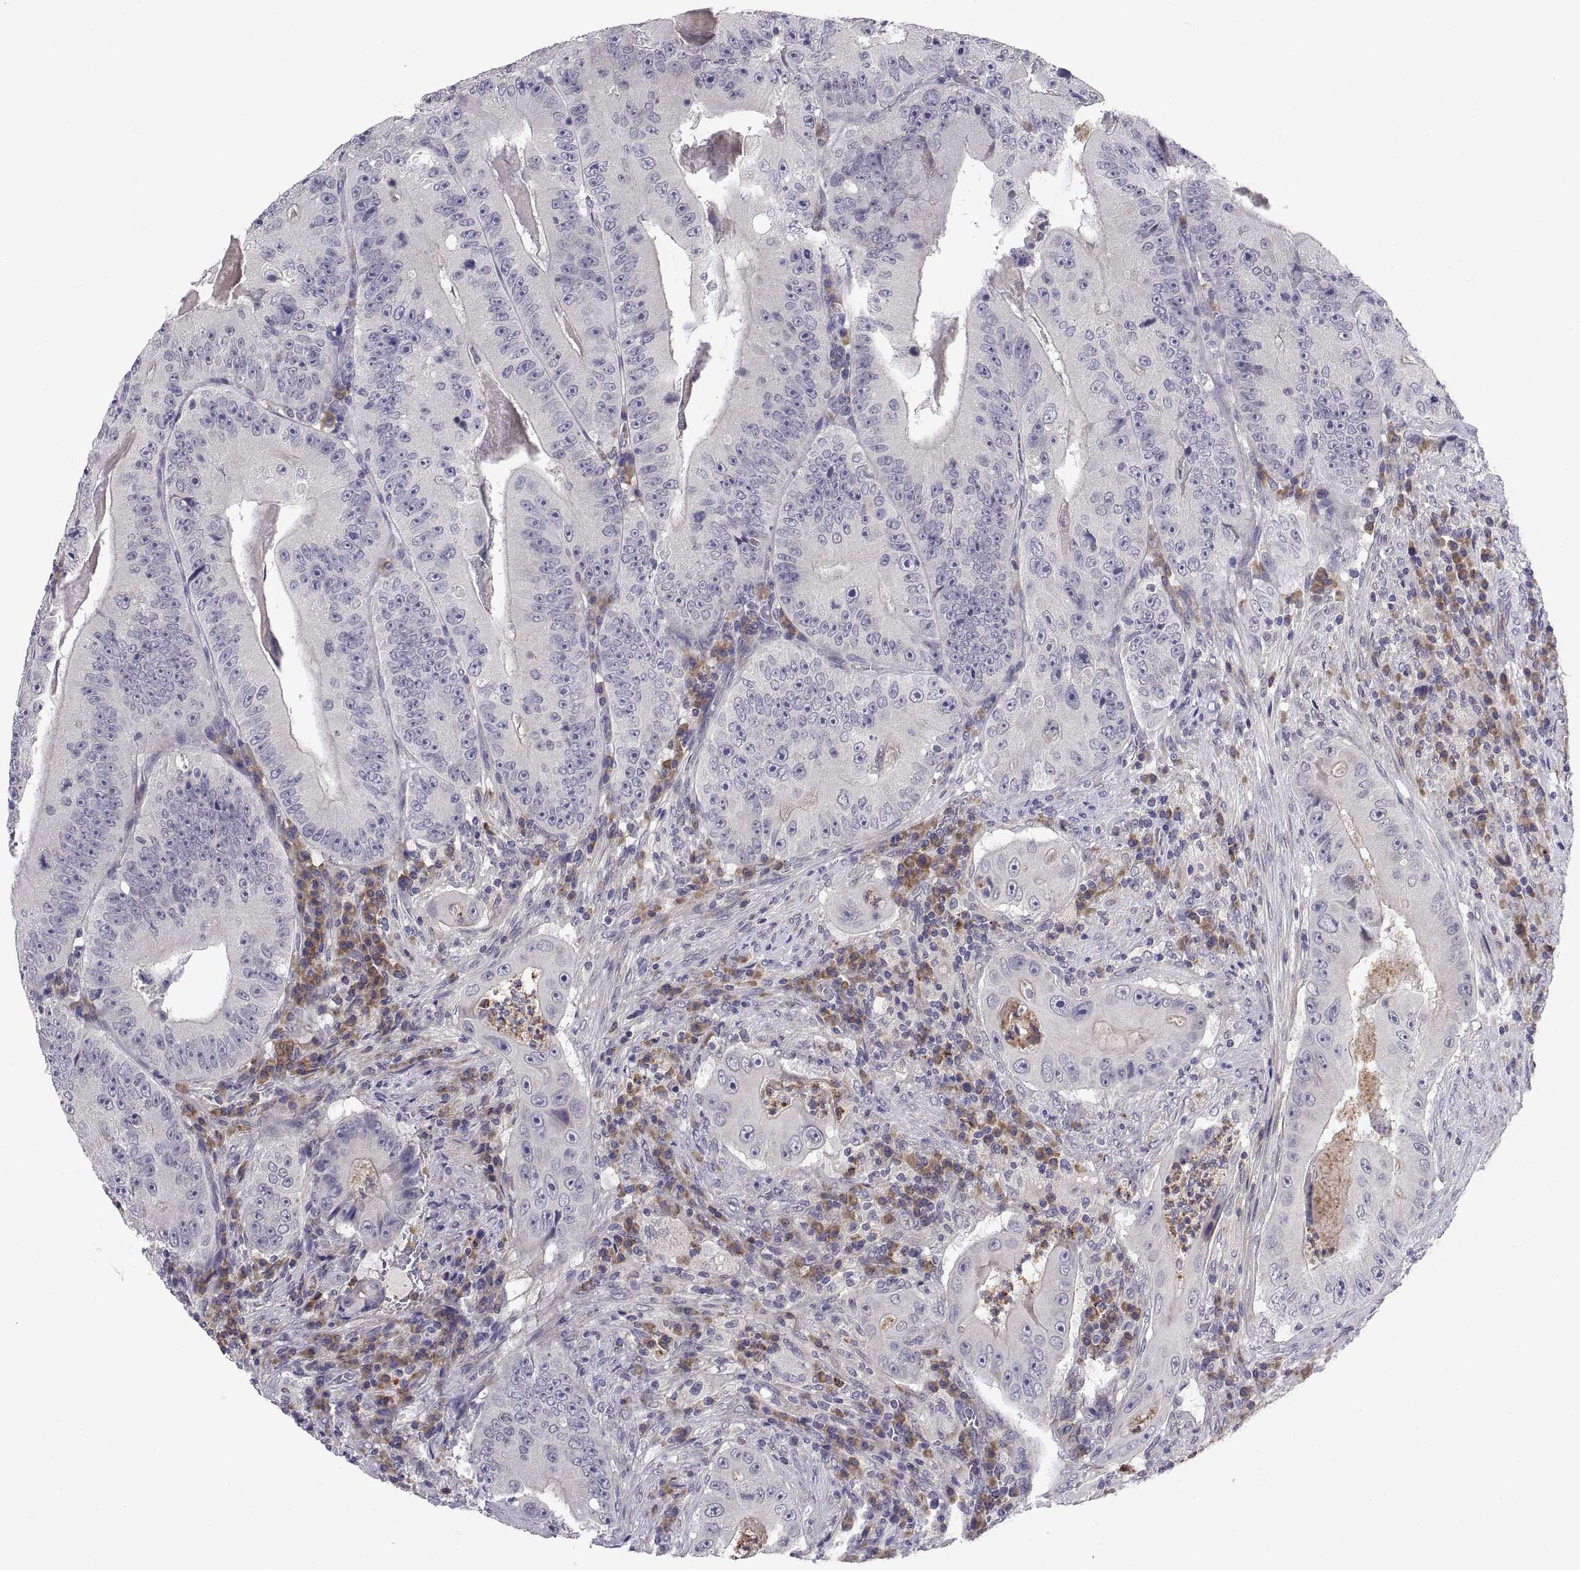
{"staining": {"intensity": "negative", "quantity": "none", "location": "none"}, "tissue": "colorectal cancer", "cell_type": "Tumor cells", "image_type": "cancer", "snomed": [{"axis": "morphology", "description": "Adenocarcinoma, NOS"}, {"axis": "topography", "description": "Colon"}], "caption": "Protein analysis of colorectal cancer (adenocarcinoma) reveals no significant staining in tumor cells.", "gene": "PKP1", "patient": {"sex": "female", "age": 86}}